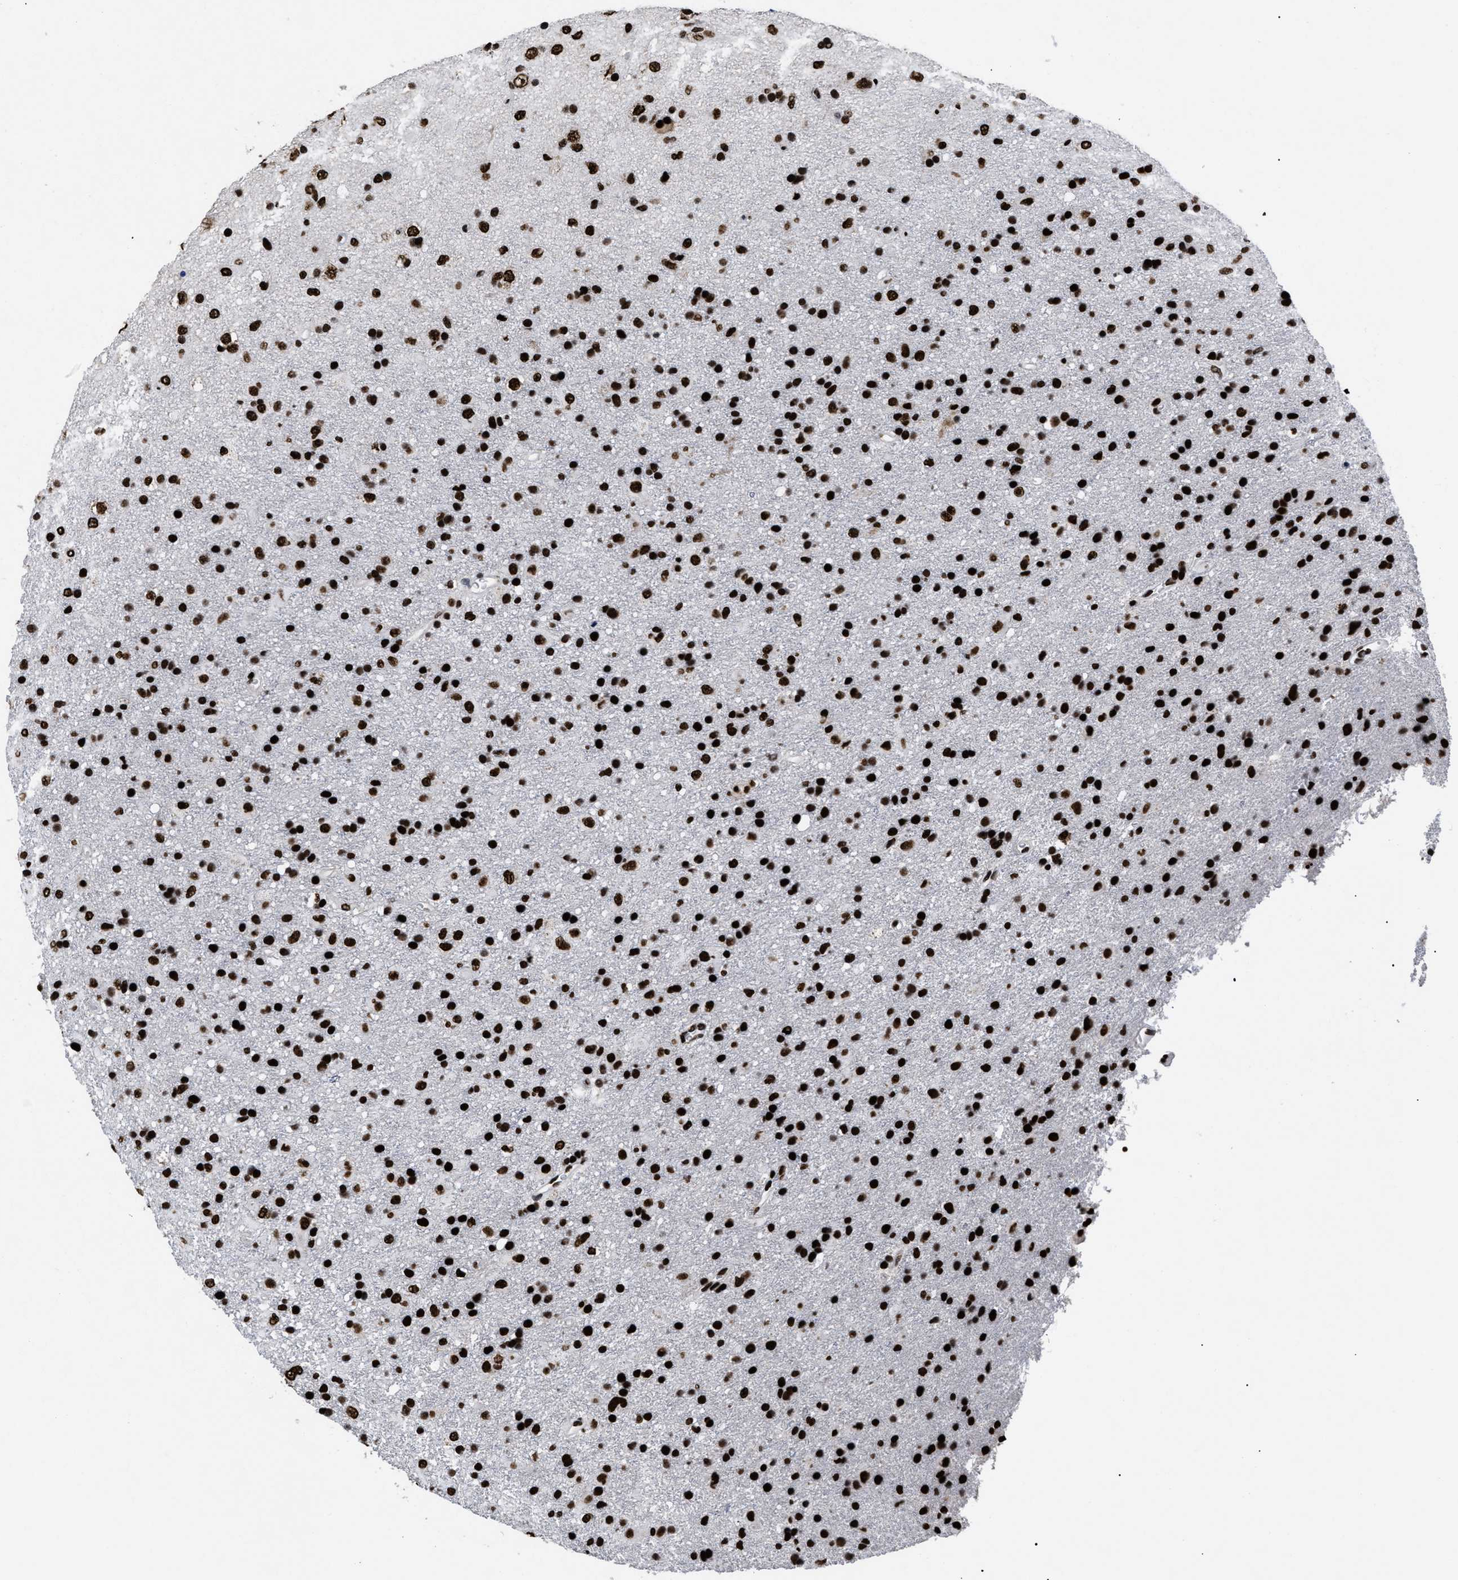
{"staining": {"intensity": "strong", "quantity": ">75%", "location": "nuclear"}, "tissue": "glioma", "cell_type": "Tumor cells", "image_type": "cancer", "snomed": [{"axis": "morphology", "description": "Glioma, malignant, Low grade"}, {"axis": "topography", "description": "Brain"}], "caption": "Human malignant glioma (low-grade) stained with a brown dye demonstrates strong nuclear positive expression in about >75% of tumor cells.", "gene": "CALHM3", "patient": {"sex": "male", "age": 65}}